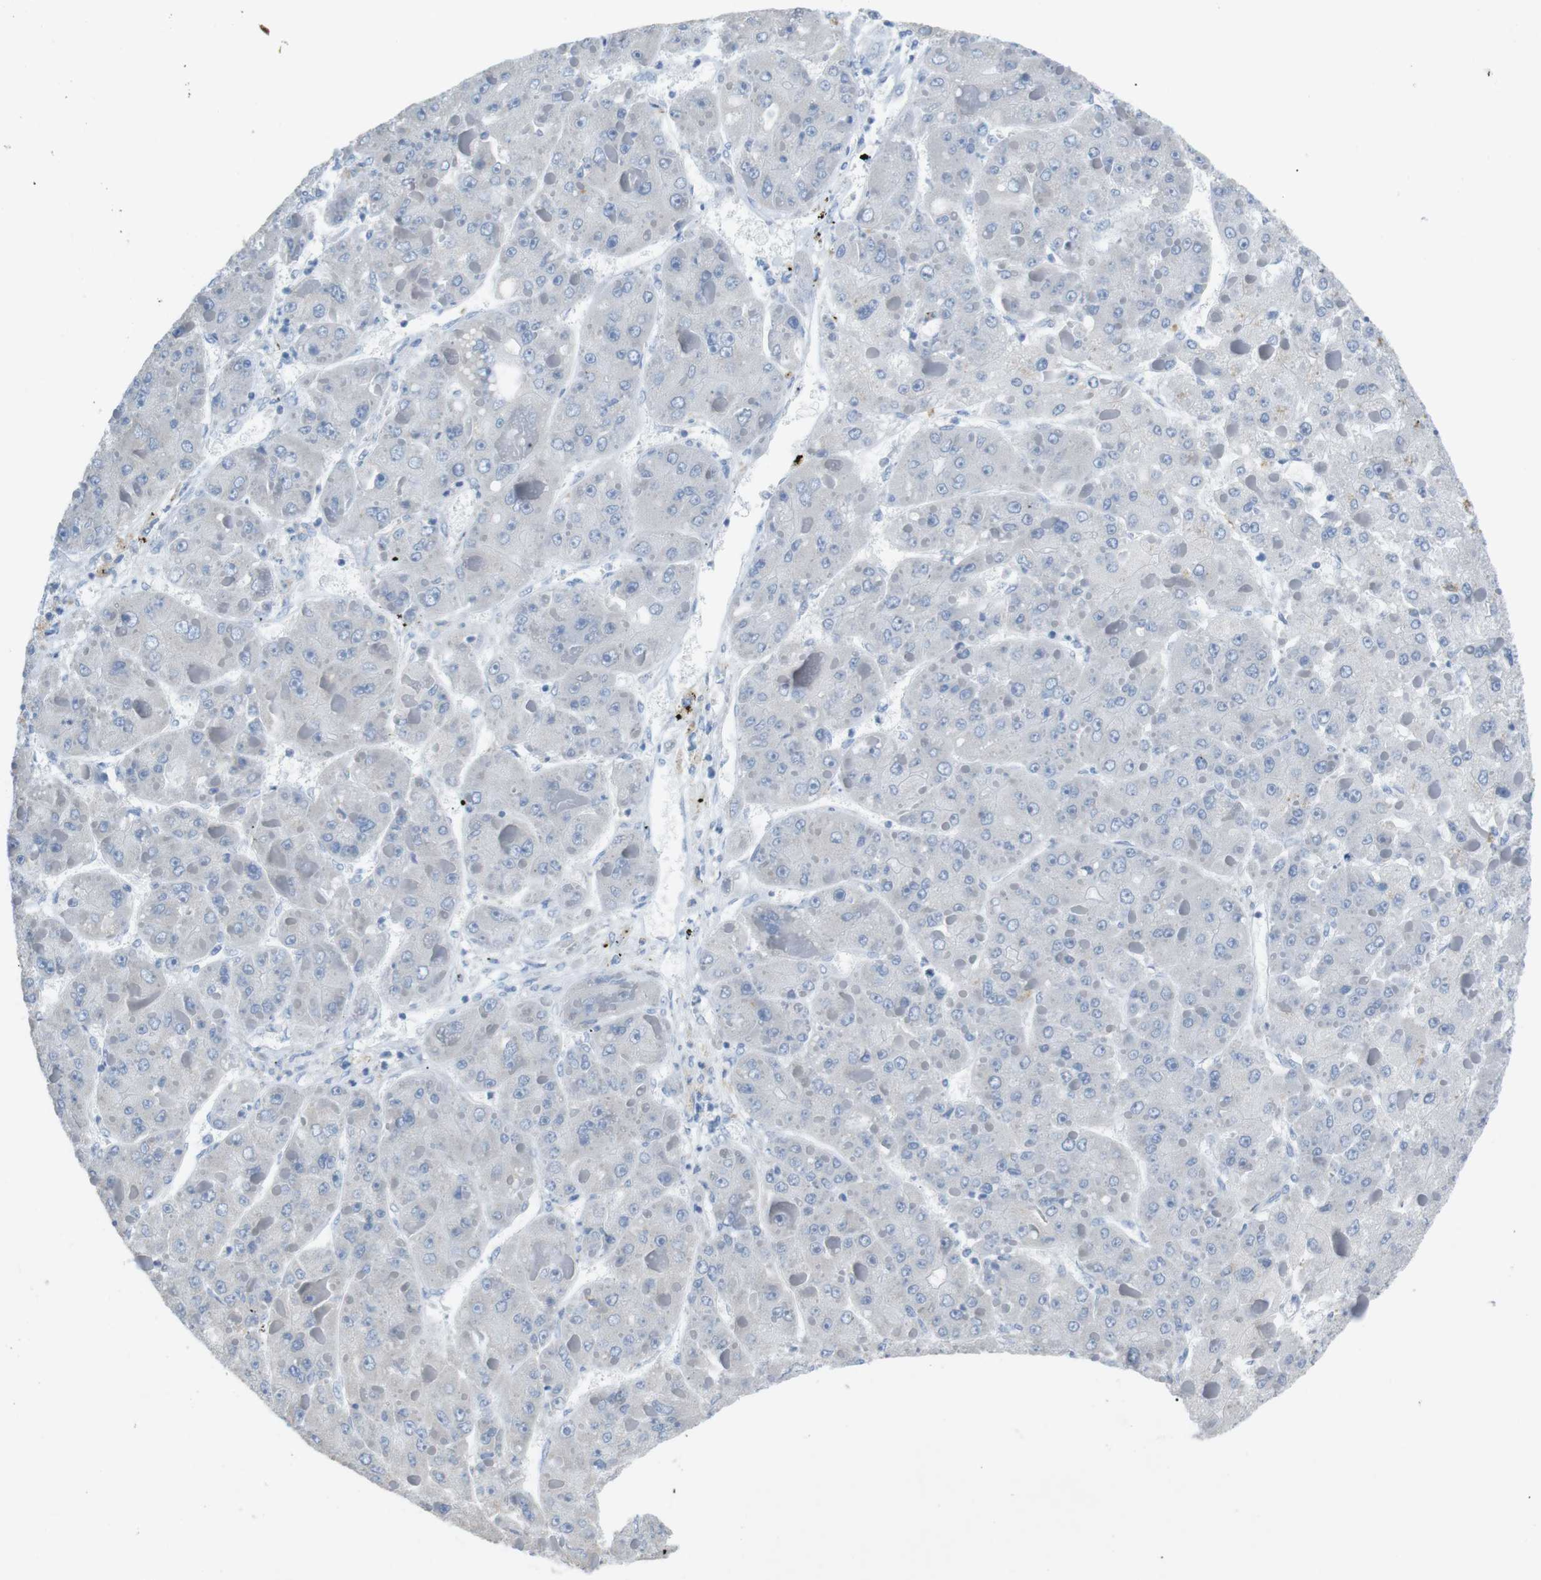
{"staining": {"intensity": "negative", "quantity": "none", "location": "none"}, "tissue": "liver cancer", "cell_type": "Tumor cells", "image_type": "cancer", "snomed": [{"axis": "morphology", "description": "Carcinoma, Hepatocellular, NOS"}, {"axis": "topography", "description": "Liver"}], "caption": "This image is of liver cancer stained with immunohistochemistry (IHC) to label a protein in brown with the nuclei are counter-stained blue. There is no staining in tumor cells.", "gene": "SALL4", "patient": {"sex": "female", "age": 73}}